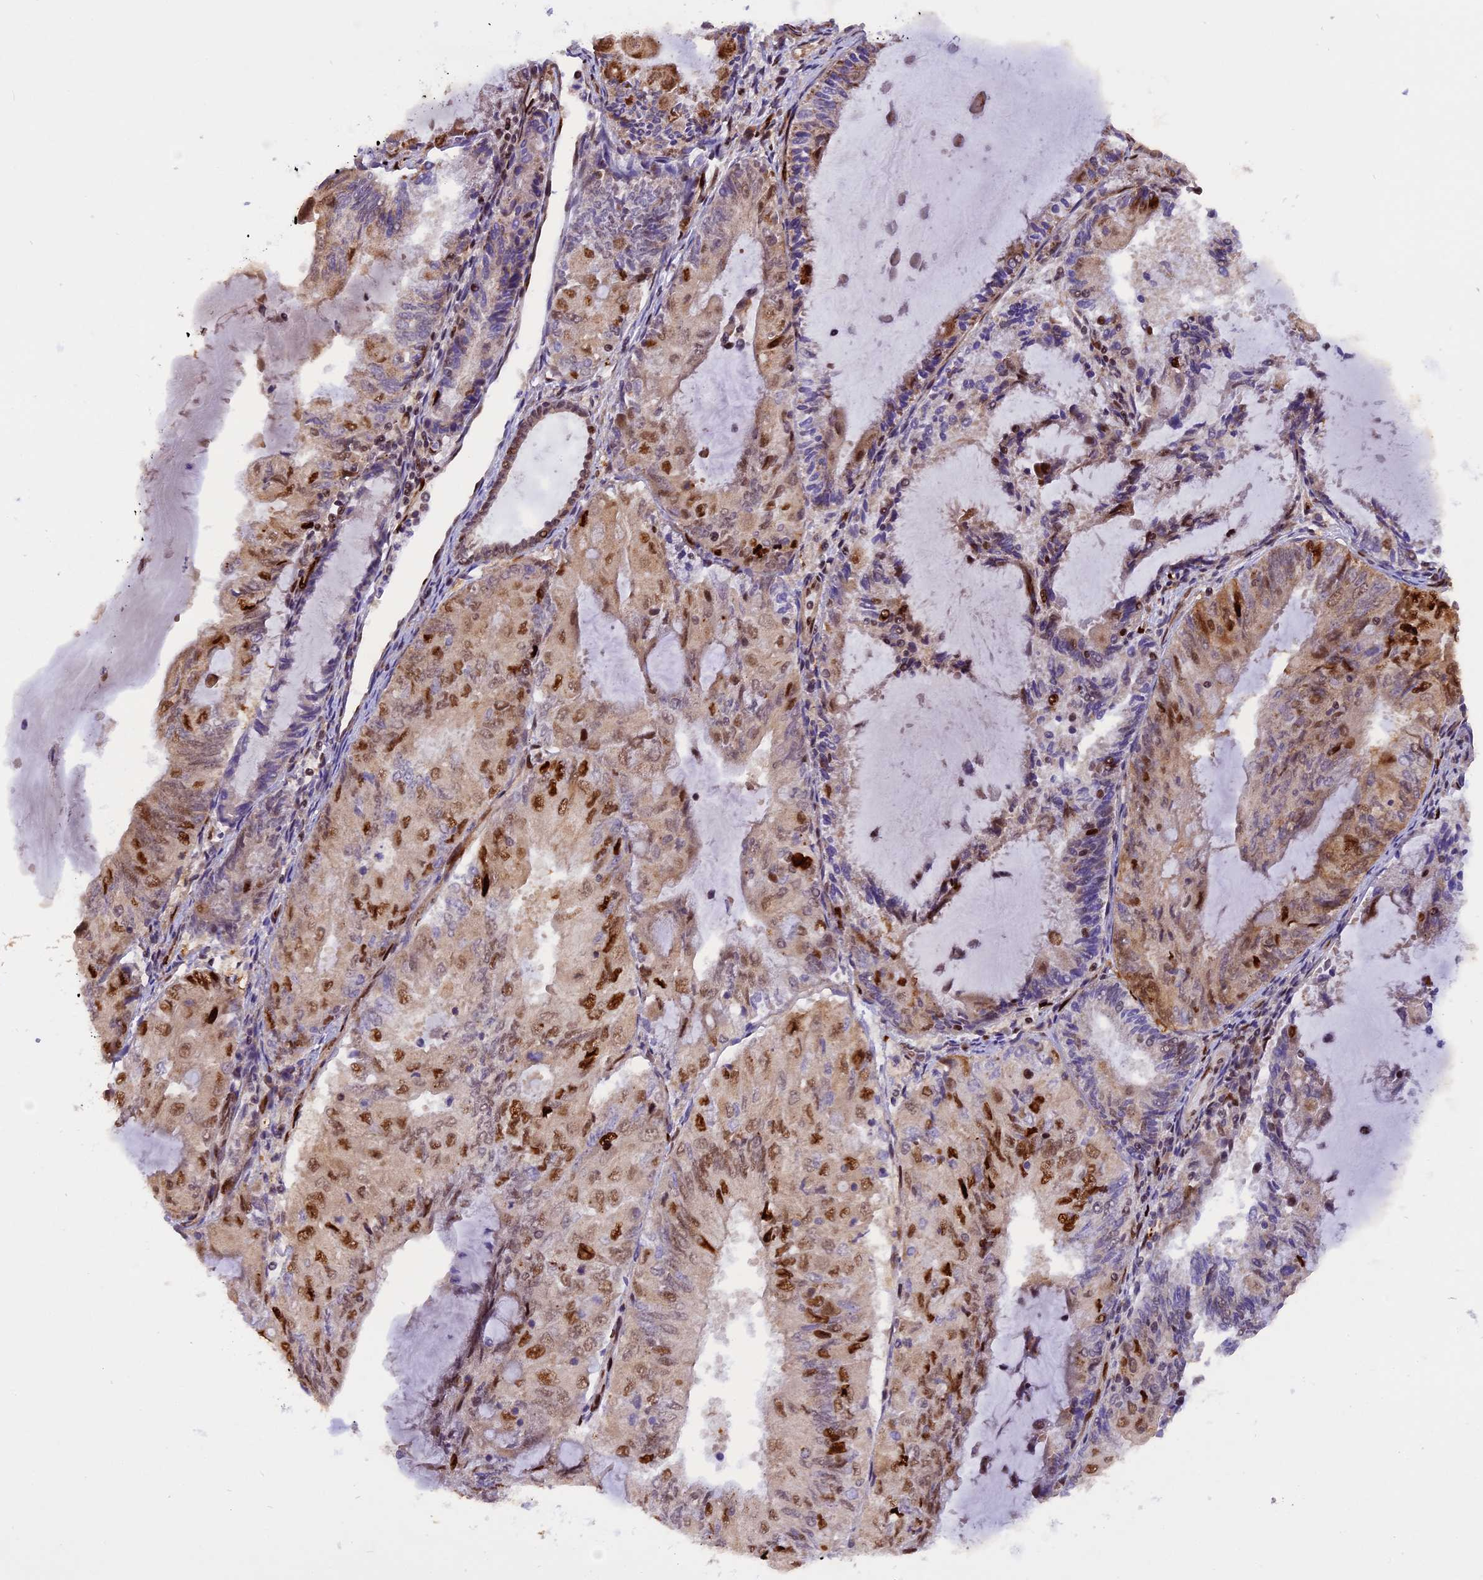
{"staining": {"intensity": "strong", "quantity": "25%-75%", "location": "nuclear"}, "tissue": "endometrial cancer", "cell_type": "Tumor cells", "image_type": "cancer", "snomed": [{"axis": "morphology", "description": "Adenocarcinoma, NOS"}, {"axis": "topography", "description": "Endometrium"}], "caption": "DAB immunohistochemical staining of human endometrial cancer (adenocarcinoma) shows strong nuclear protein positivity in approximately 25%-75% of tumor cells. (brown staining indicates protein expression, while blue staining denotes nuclei).", "gene": "MICALL1", "patient": {"sex": "female", "age": 81}}